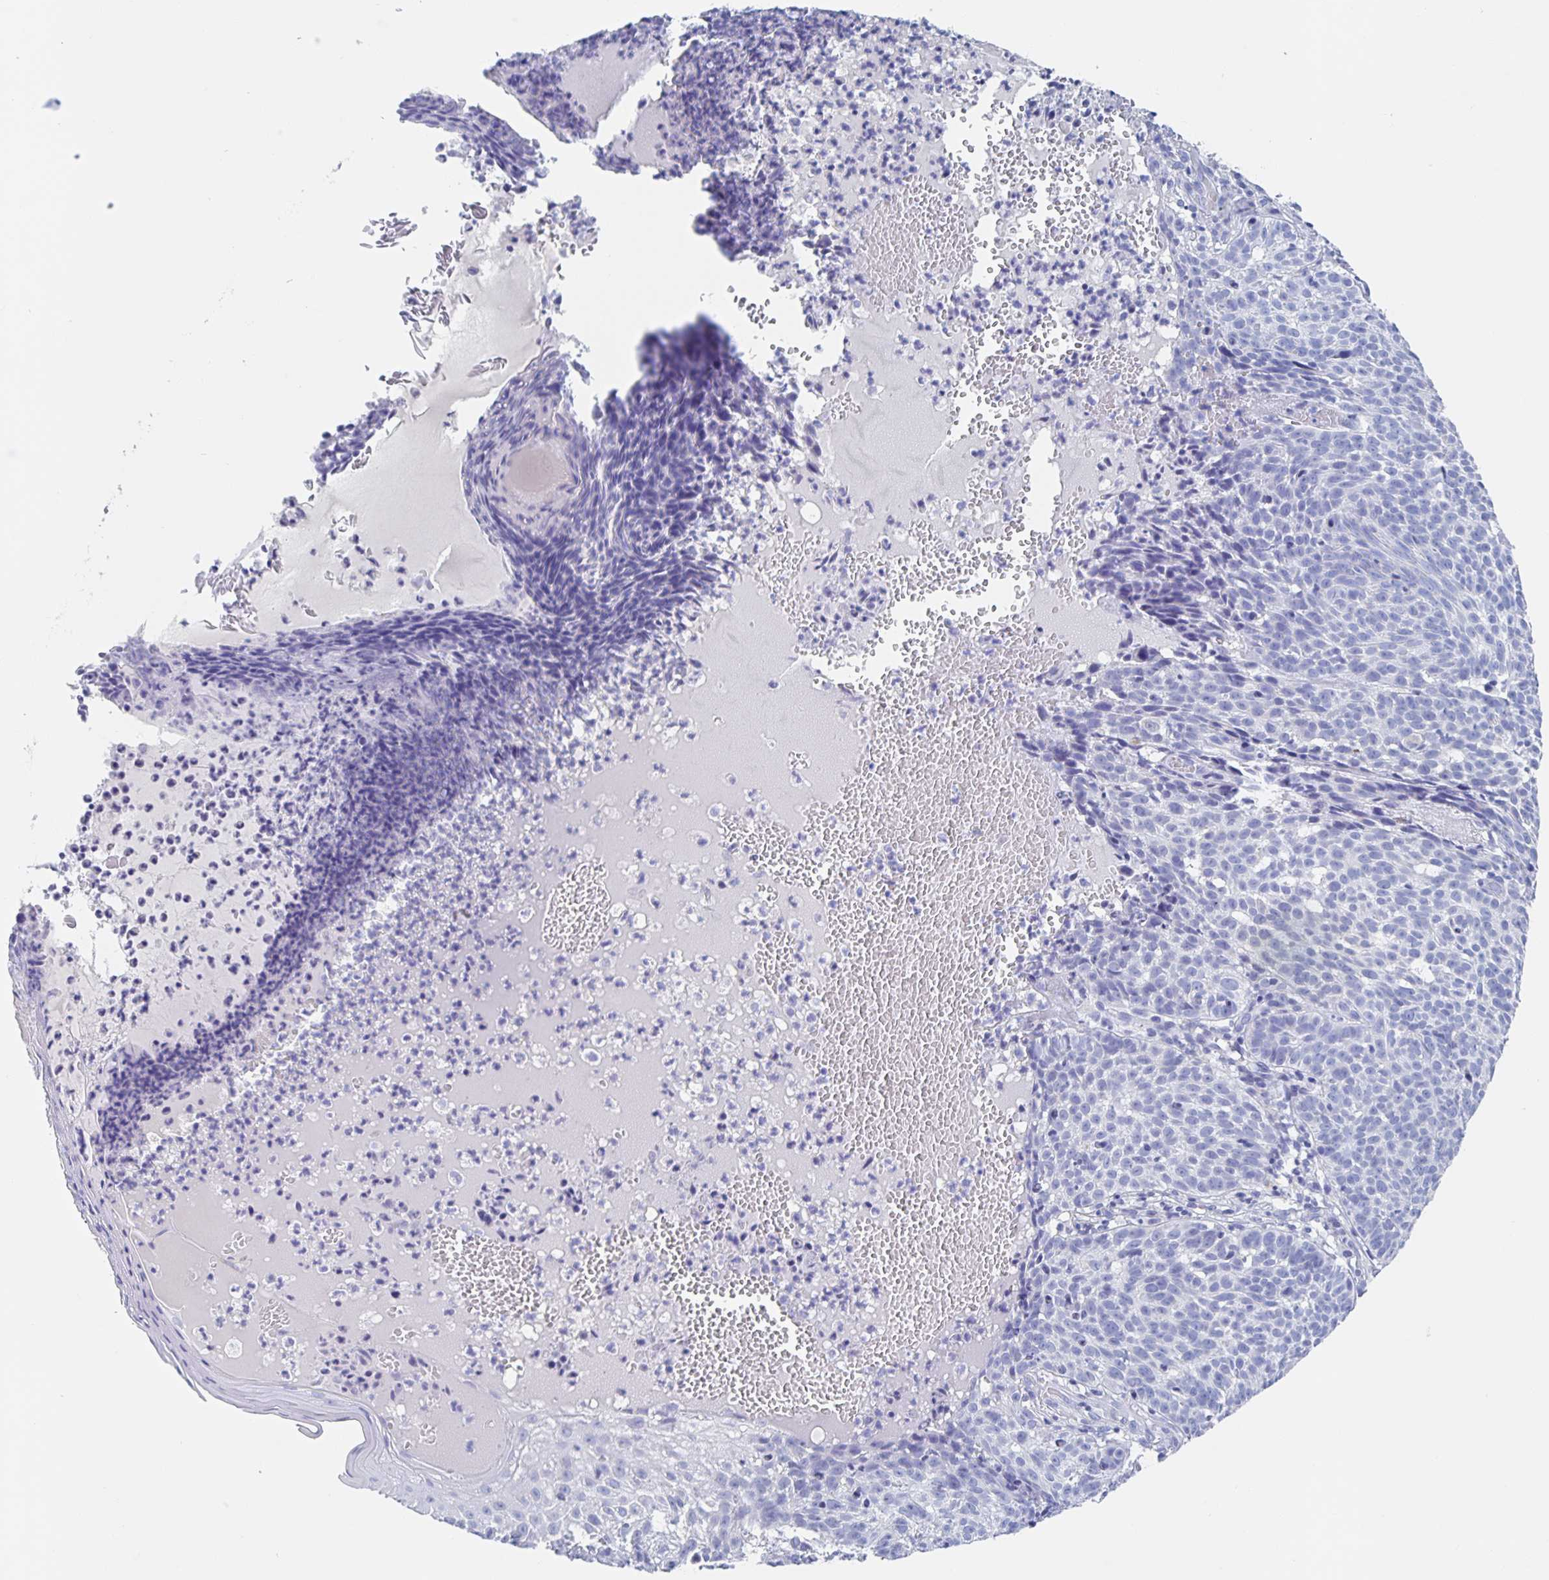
{"staining": {"intensity": "negative", "quantity": "none", "location": "none"}, "tissue": "skin cancer", "cell_type": "Tumor cells", "image_type": "cancer", "snomed": [{"axis": "morphology", "description": "Basal cell carcinoma"}, {"axis": "topography", "description": "Skin"}], "caption": "Human skin cancer stained for a protein using immunohistochemistry demonstrates no staining in tumor cells.", "gene": "DMBT1", "patient": {"sex": "male", "age": 90}}